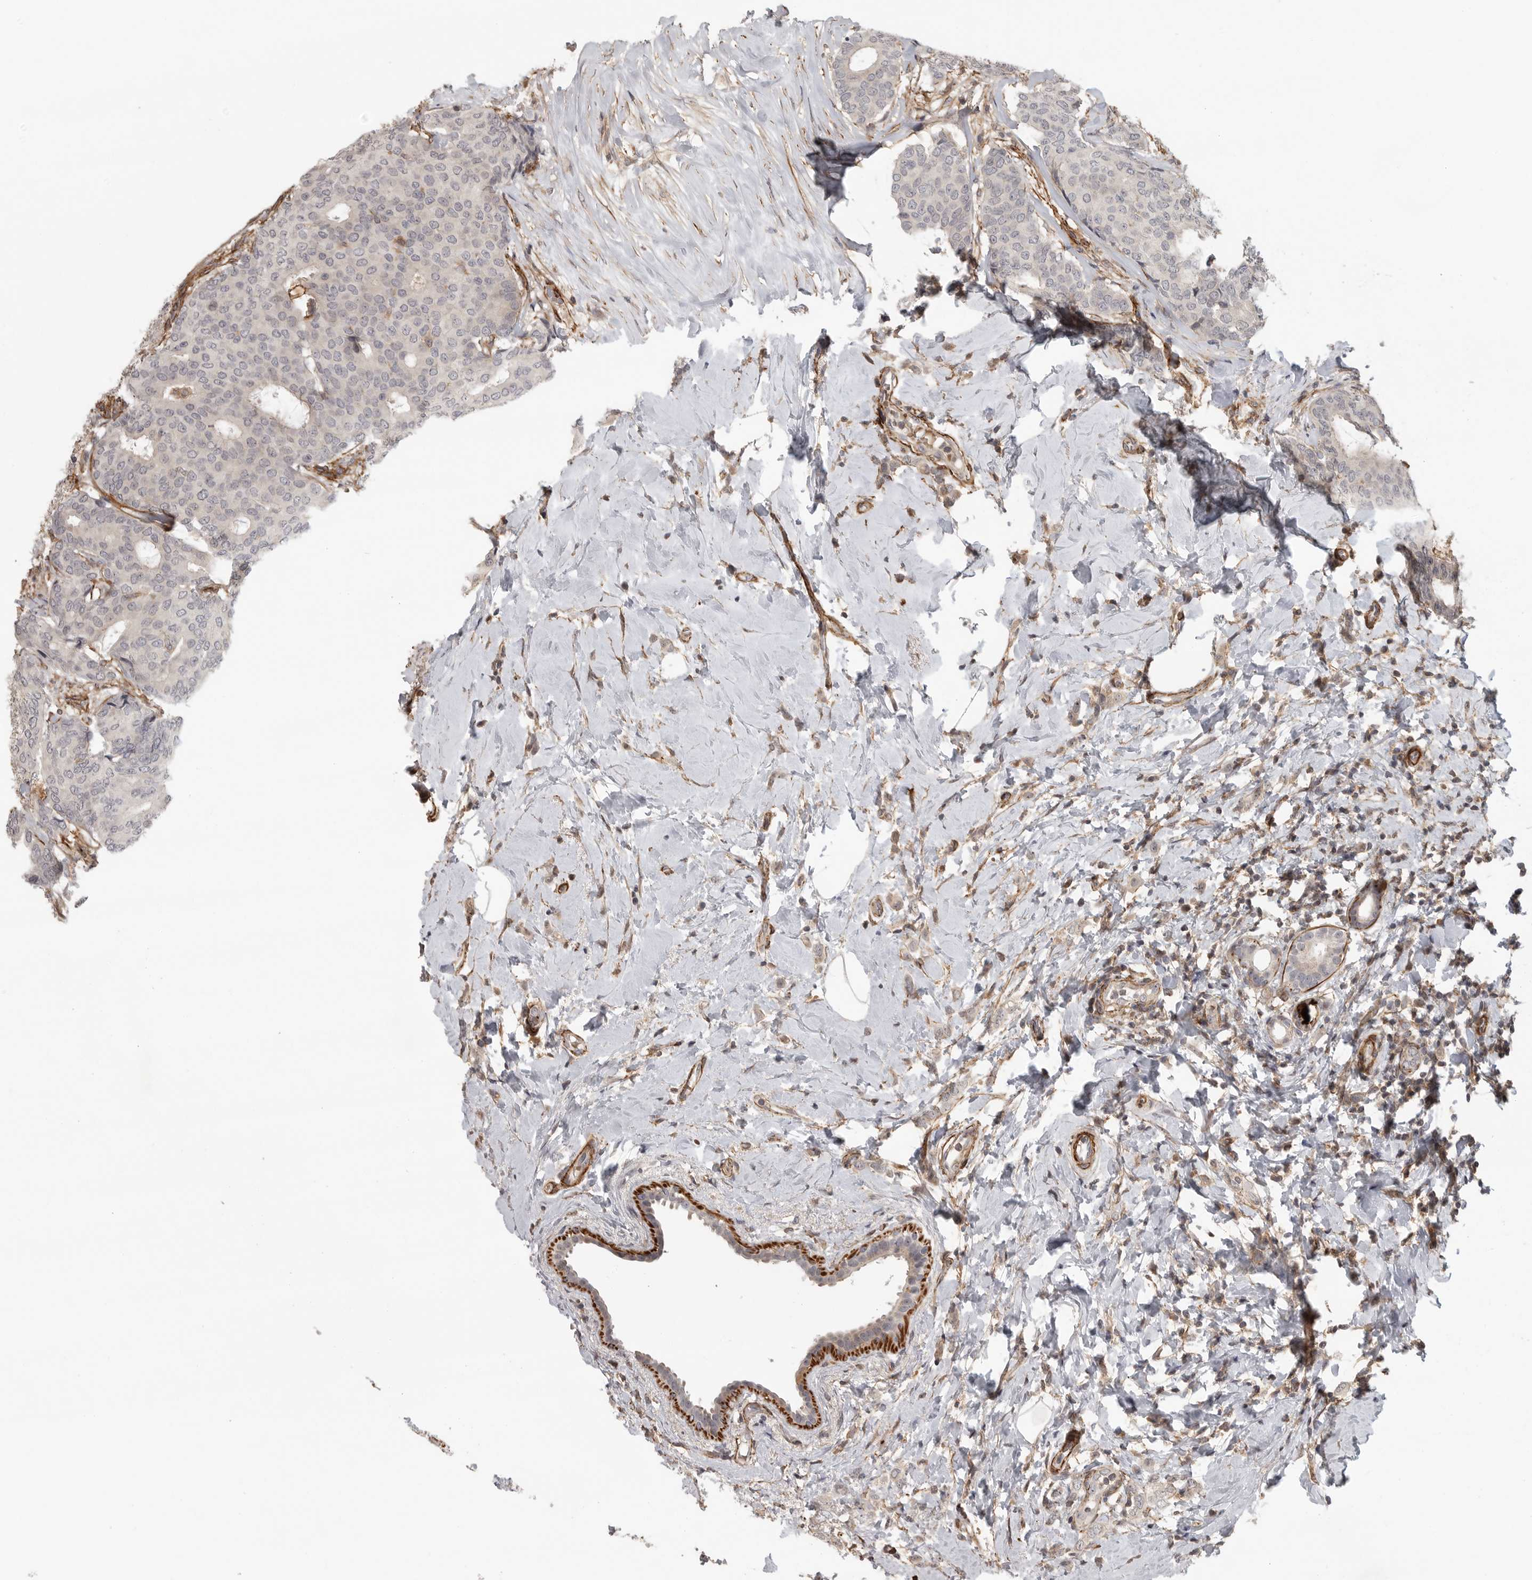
{"staining": {"intensity": "negative", "quantity": "none", "location": "none"}, "tissue": "breast cancer", "cell_type": "Tumor cells", "image_type": "cancer", "snomed": [{"axis": "morphology", "description": "Lobular carcinoma"}, {"axis": "topography", "description": "Breast"}], "caption": "Tumor cells are negative for brown protein staining in lobular carcinoma (breast).", "gene": "TUT4", "patient": {"sex": "female", "age": 47}}